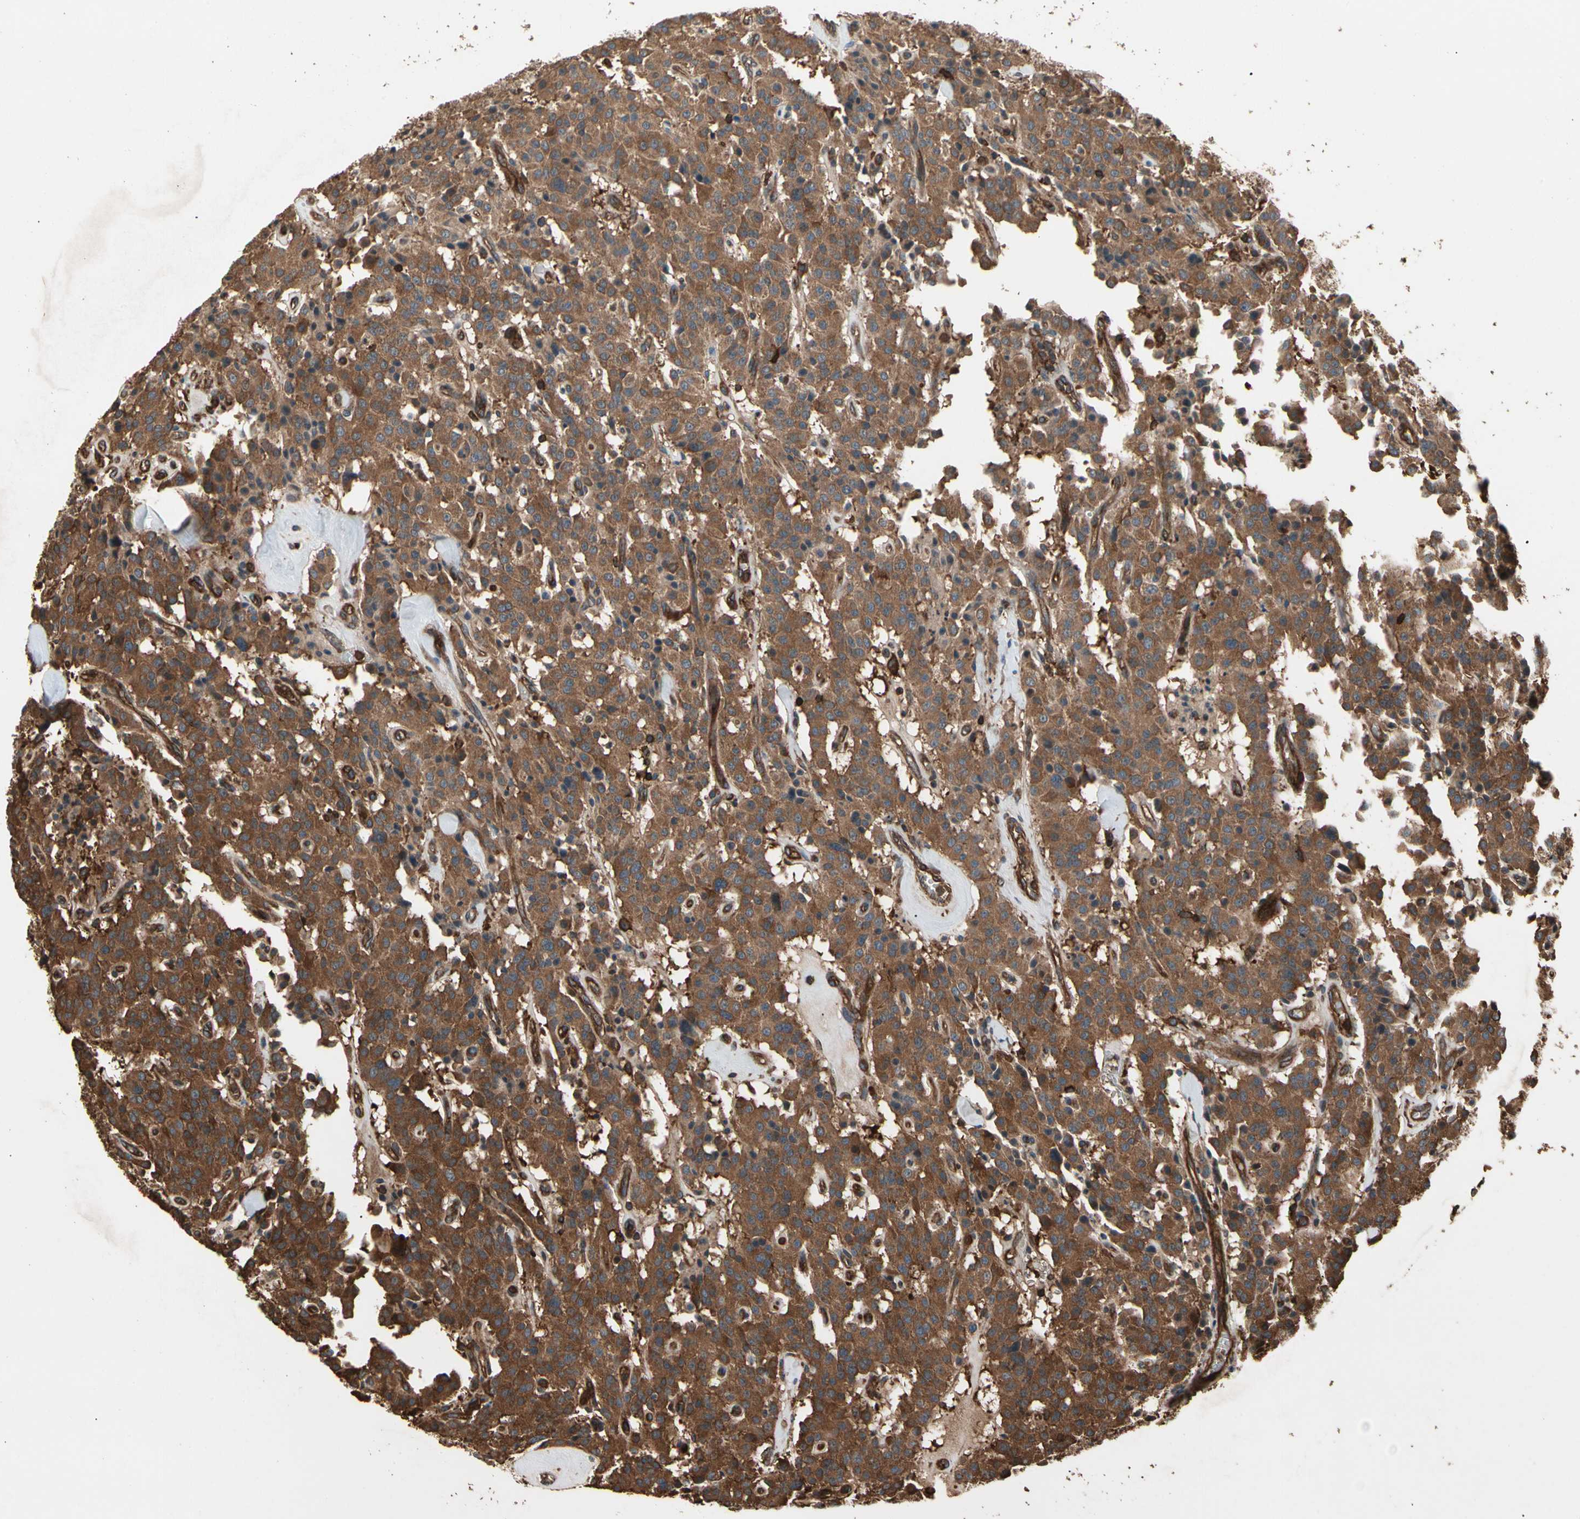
{"staining": {"intensity": "strong", "quantity": ">75%", "location": "cytoplasmic/membranous"}, "tissue": "carcinoid", "cell_type": "Tumor cells", "image_type": "cancer", "snomed": [{"axis": "morphology", "description": "Carcinoid, malignant, NOS"}, {"axis": "topography", "description": "Lung"}], "caption": "Protein analysis of carcinoid tissue shows strong cytoplasmic/membranous staining in about >75% of tumor cells.", "gene": "AGBL2", "patient": {"sex": "male", "age": 30}}